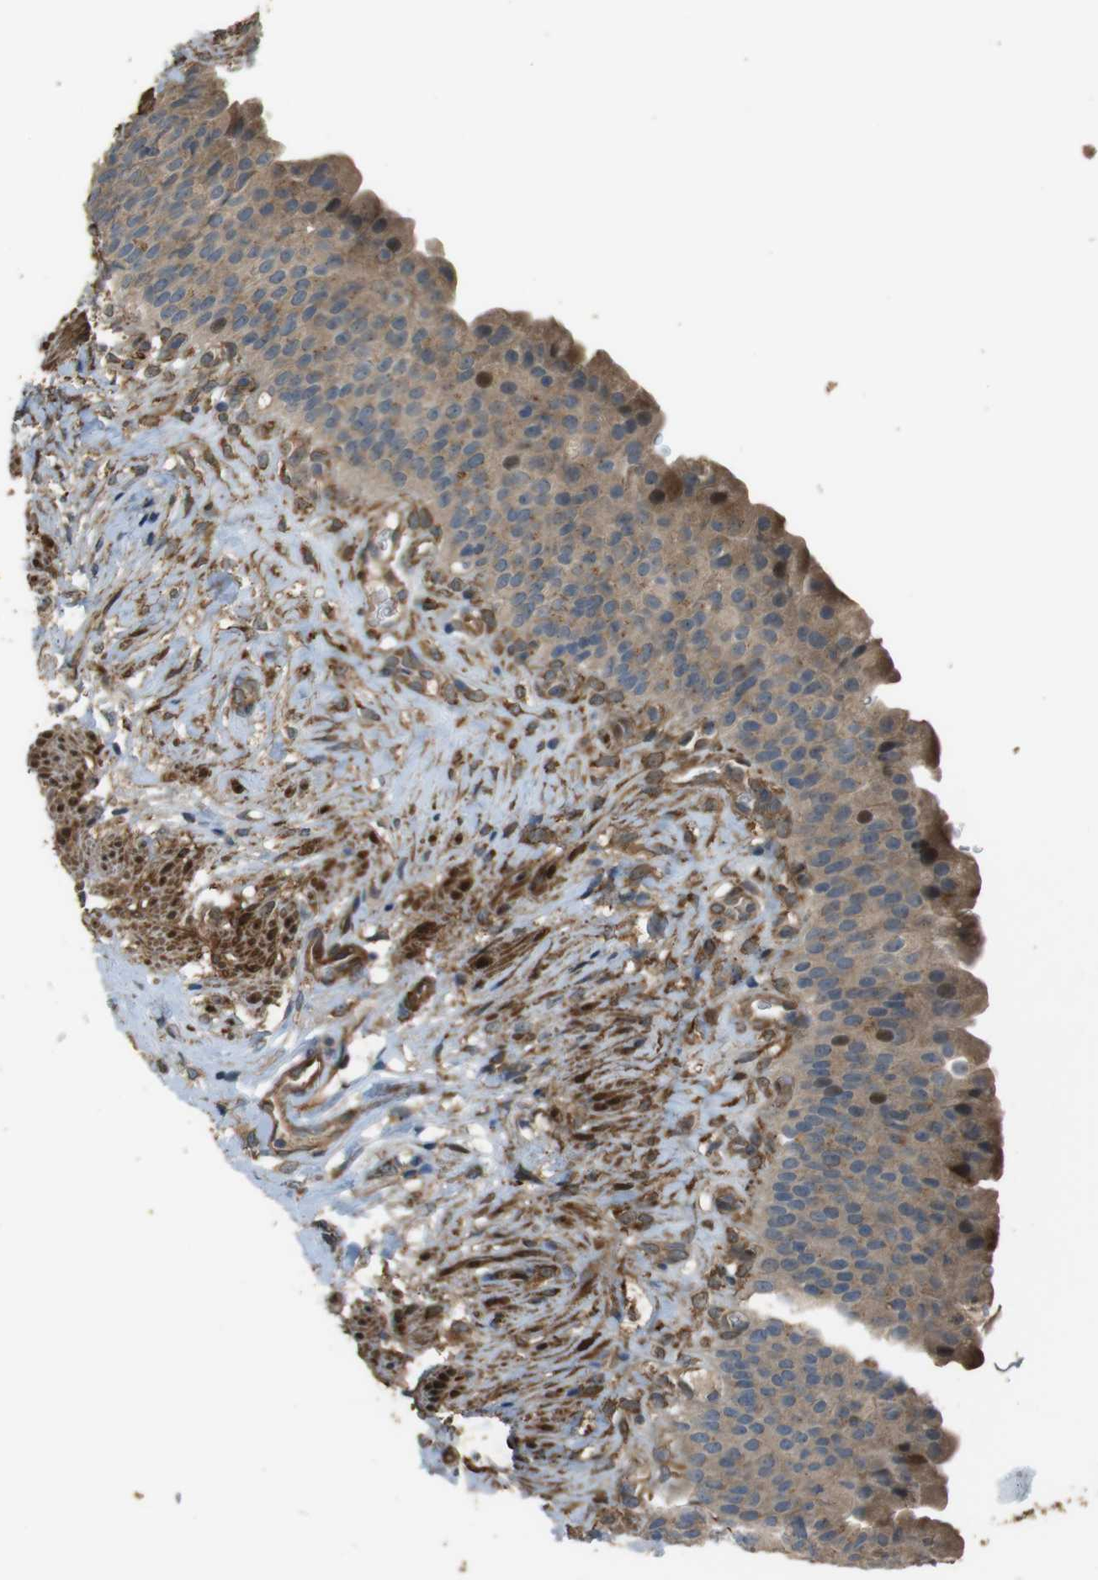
{"staining": {"intensity": "moderate", "quantity": ">75%", "location": "cytoplasmic/membranous"}, "tissue": "urinary bladder", "cell_type": "Urothelial cells", "image_type": "normal", "snomed": [{"axis": "morphology", "description": "Normal tissue, NOS"}, {"axis": "topography", "description": "Urinary bladder"}], "caption": "Protein staining shows moderate cytoplasmic/membranous positivity in approximately >75% of urothelial cells in normal urinary bladder. The protein is shown in brown color, while the nuclei are stained blue.", "gene": "MSRB3", "patient": {"sex": "female", "age": 79}}